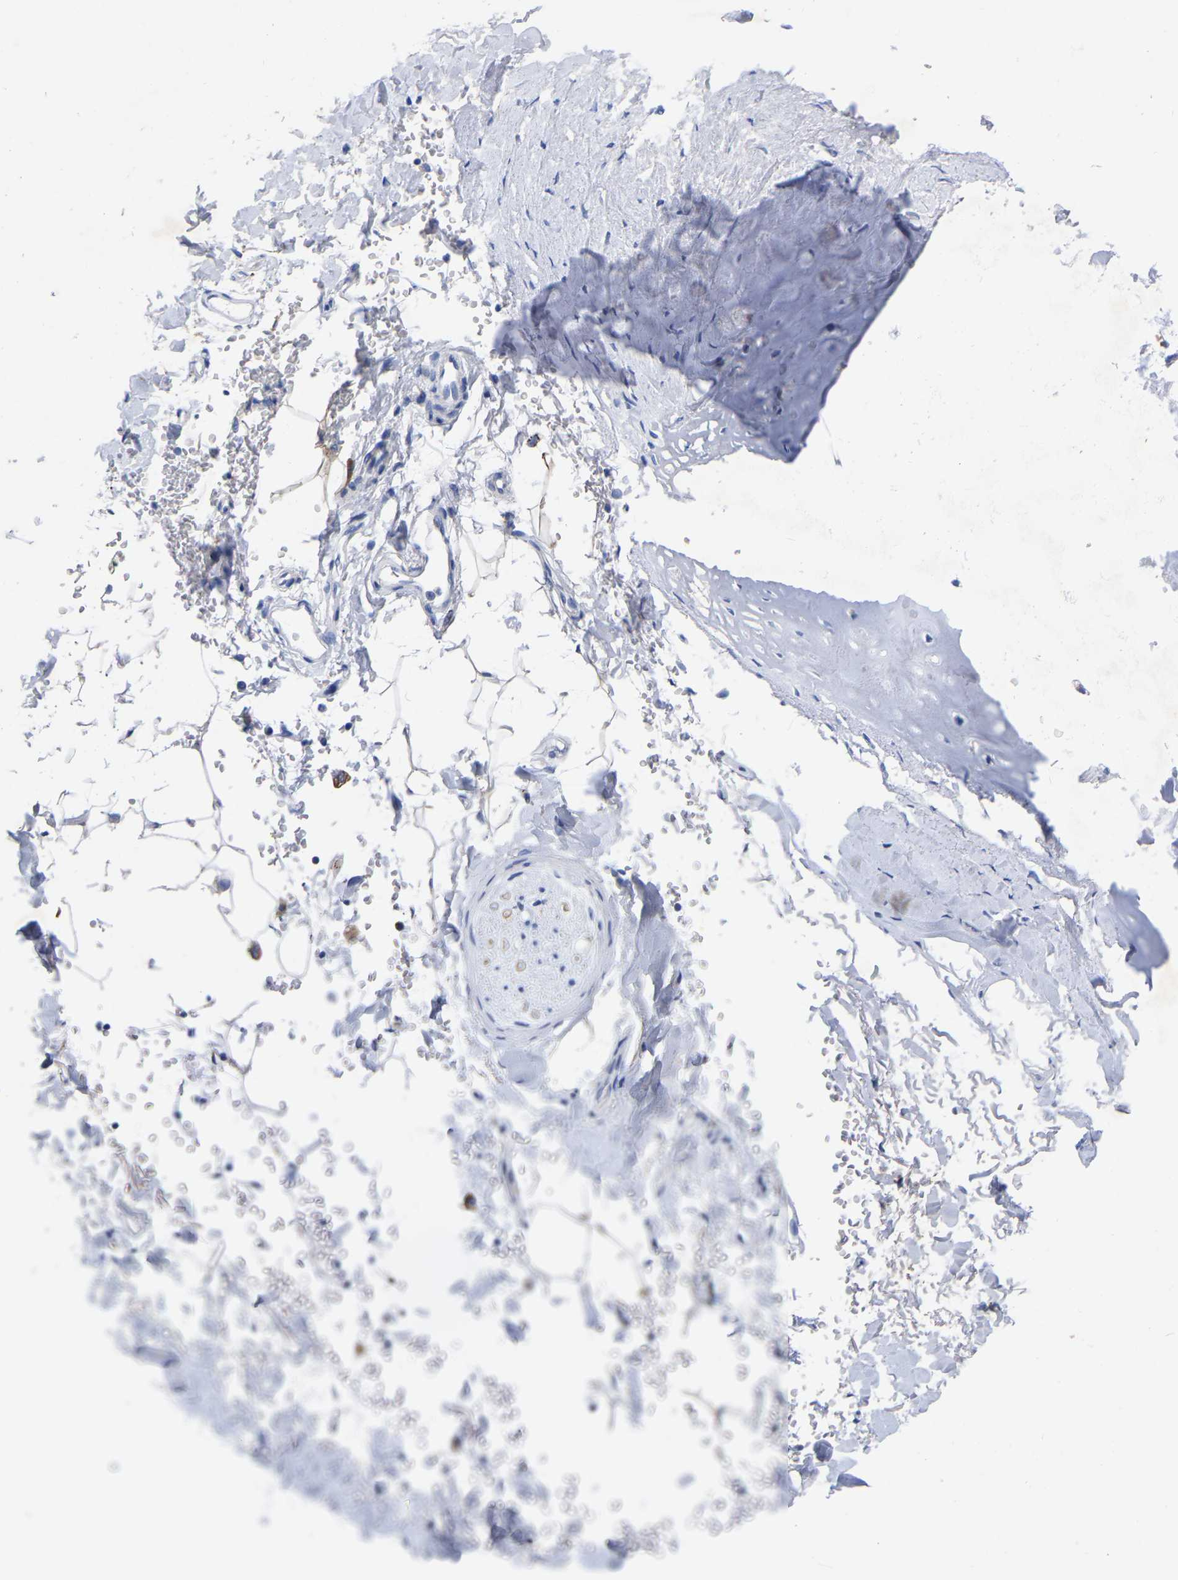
{"staining": {"intensity": "negative", "quantity": "none", "location": "none"}, "tissue": "adipose tissue", "cell_type": "Adipocytes", "image_type": "normal", "snomed": [{"axis": "morphology", "description": "Normal tissue, NOS"}, {"axis": "topography", "description": "Cartilage tissue"}, {"axis": "topography", "description": "Bronchus"}], "caption": "High power microscopy micrograph of an immunohistochemistry (IHC) micrograph of normal adipose tissue, revealing no significant expression in adipocytes. (IHC, brightfield microscopy, high magnification).", "gene": "STRIP2", "patient": {"sex": "female", "age": 73}}